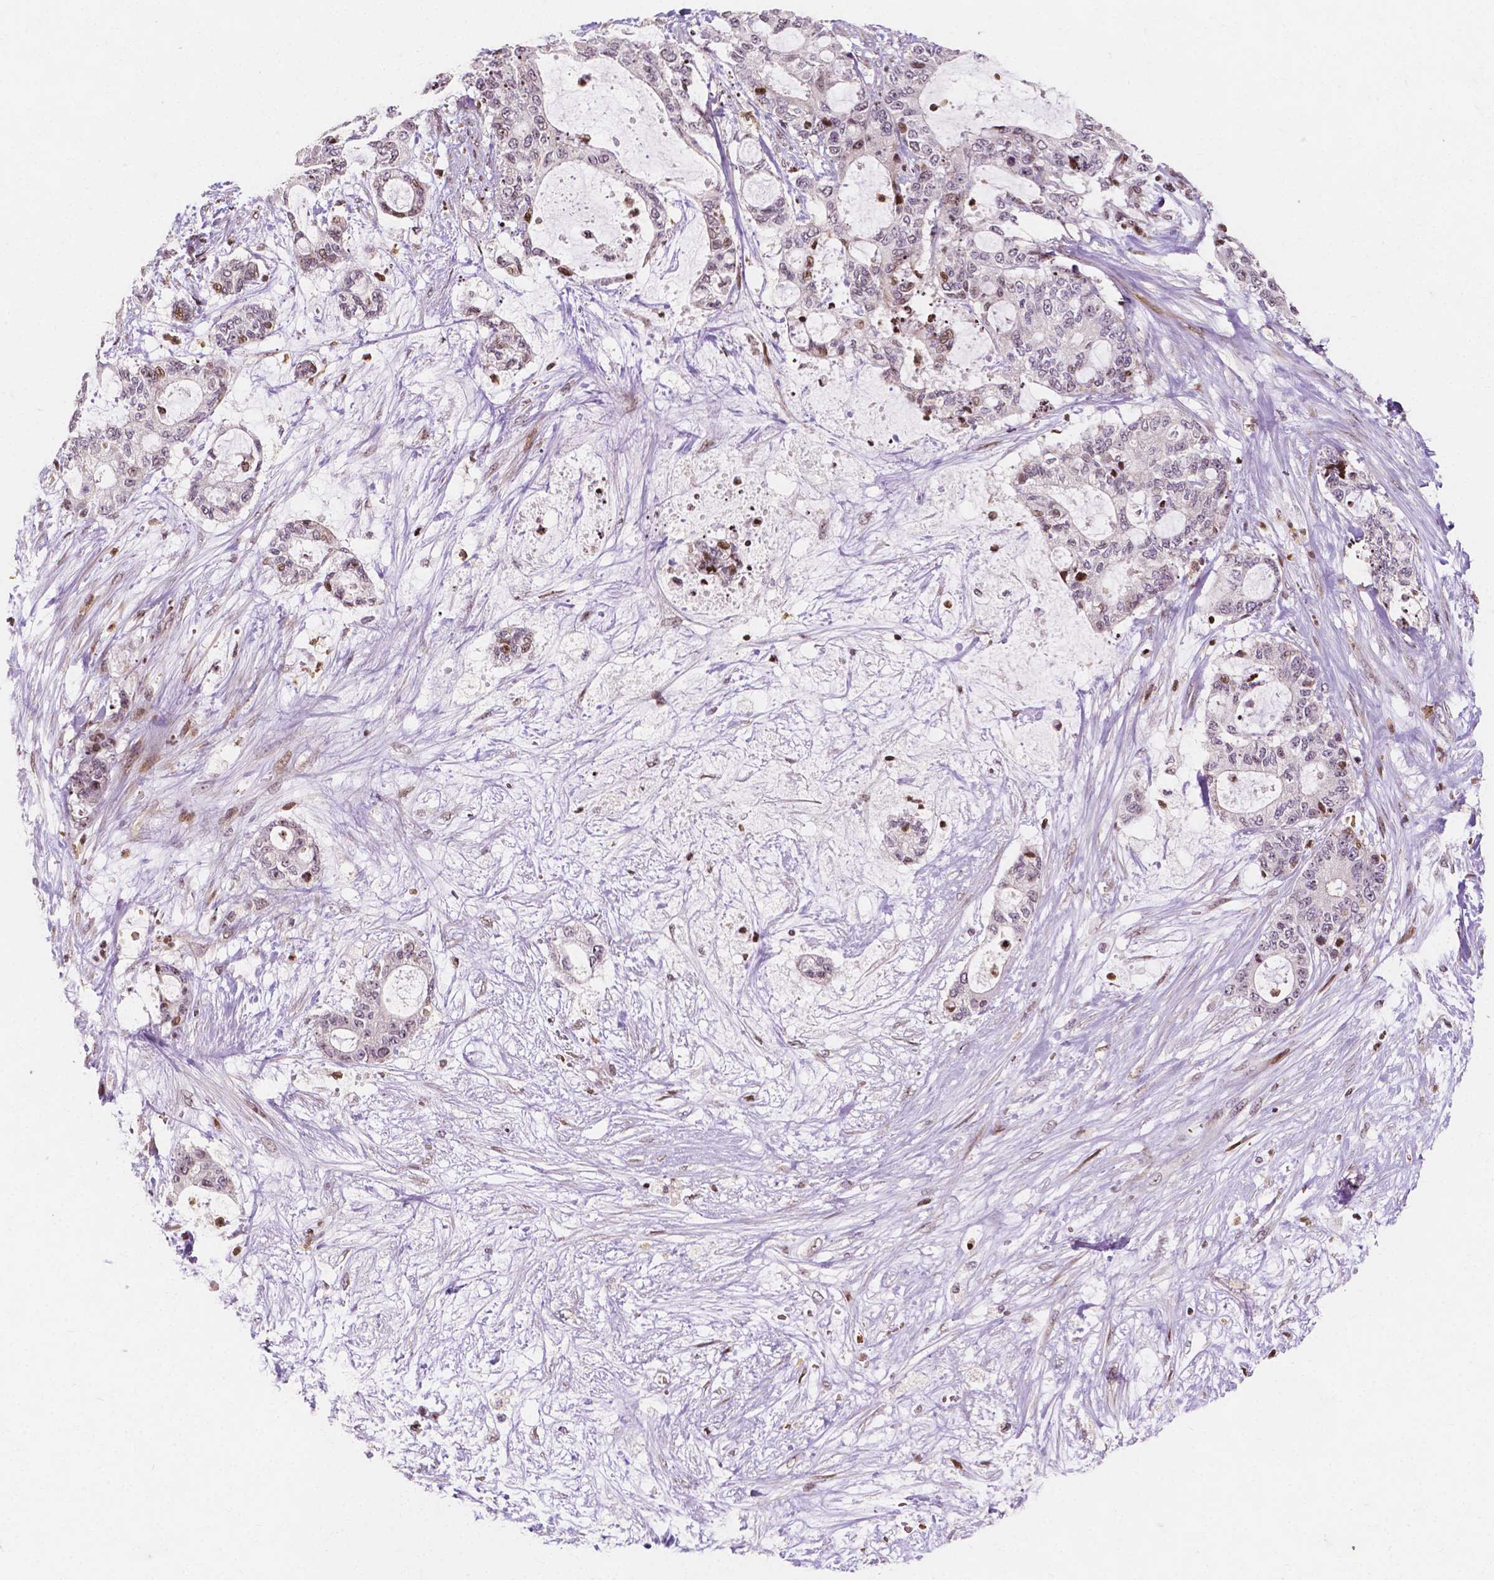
{"staining": {"intensity": "weak", "quantity": "<25%", "location": "nuclear"}, "tissue": "liver cancer", "cell_type": "Tumor cells", "image_type": "cancer", "snomed": [{"axis": "morphology", "description": "Normal tissue, NOS"}, {"axis": "morphology", "description": "Cholangiocarcinoma"}, {"axis": "topography", "description": "Liver"}, {"axis": "topography", "description": "Peripheral nerve tissue"}], "caption": "Immunohistochemistry (IHC) of cholangiocarcinoma (liver) demonstrates no staining in tumor cells.", "gene": "PTPN18", "patient": {"sex": "female", "age": 73}}